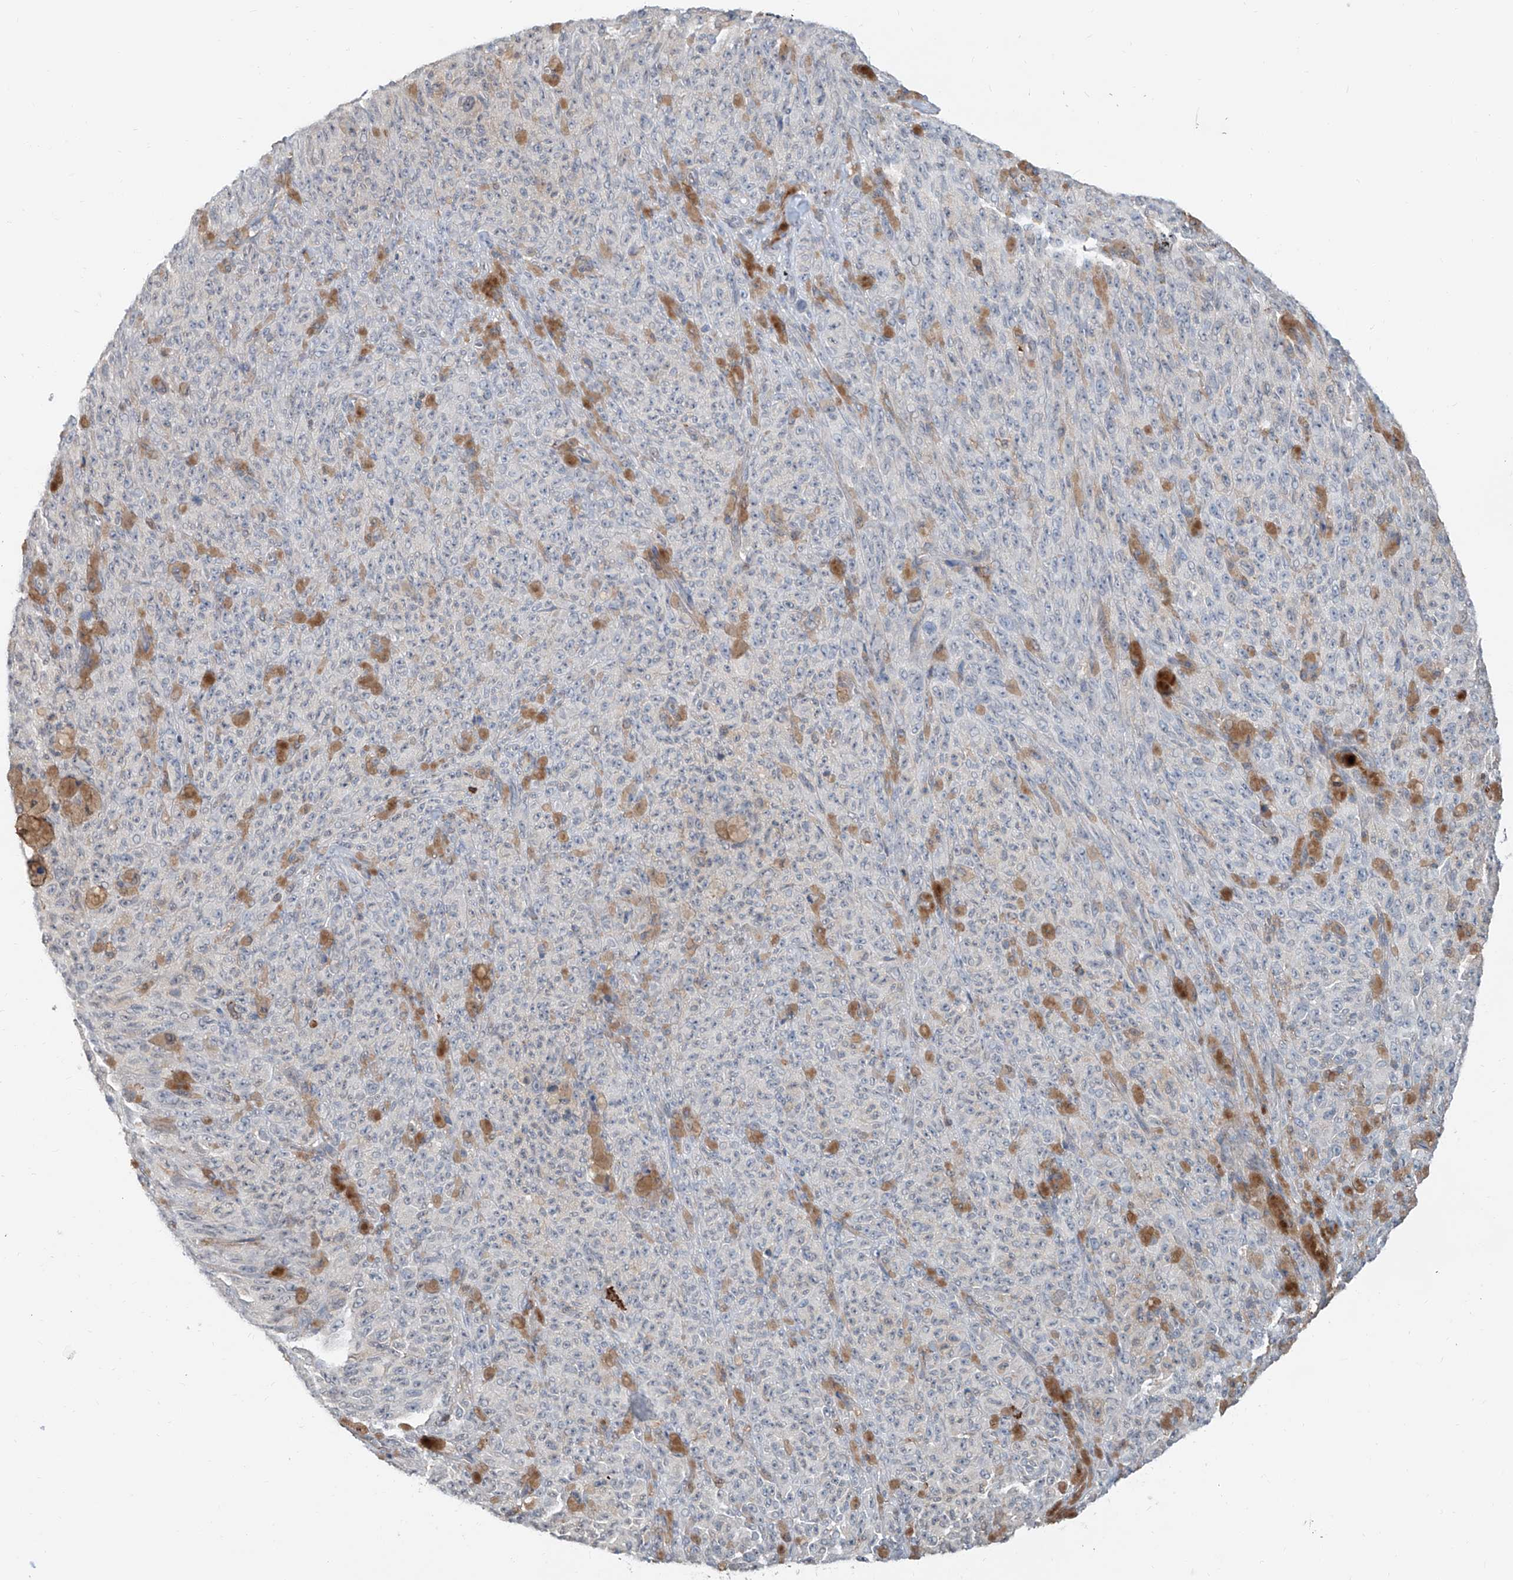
{"staining": {"intensity": "negative", "quantity": "none", "location": "none"}, "tissue": "melanoma", "cell_type": "Tumor cells", "image_type": "cancer", "snomed": [{"axis": "morphology", "description": "Malignant melanoma, NOS"}, {"axis": "topography", "description": "Skin"}], "caption": "Tumor cells show no significant expression in malignant melanoma.", "gene": "KCNK10", "patient": {"sex": "female", "age": 82}}